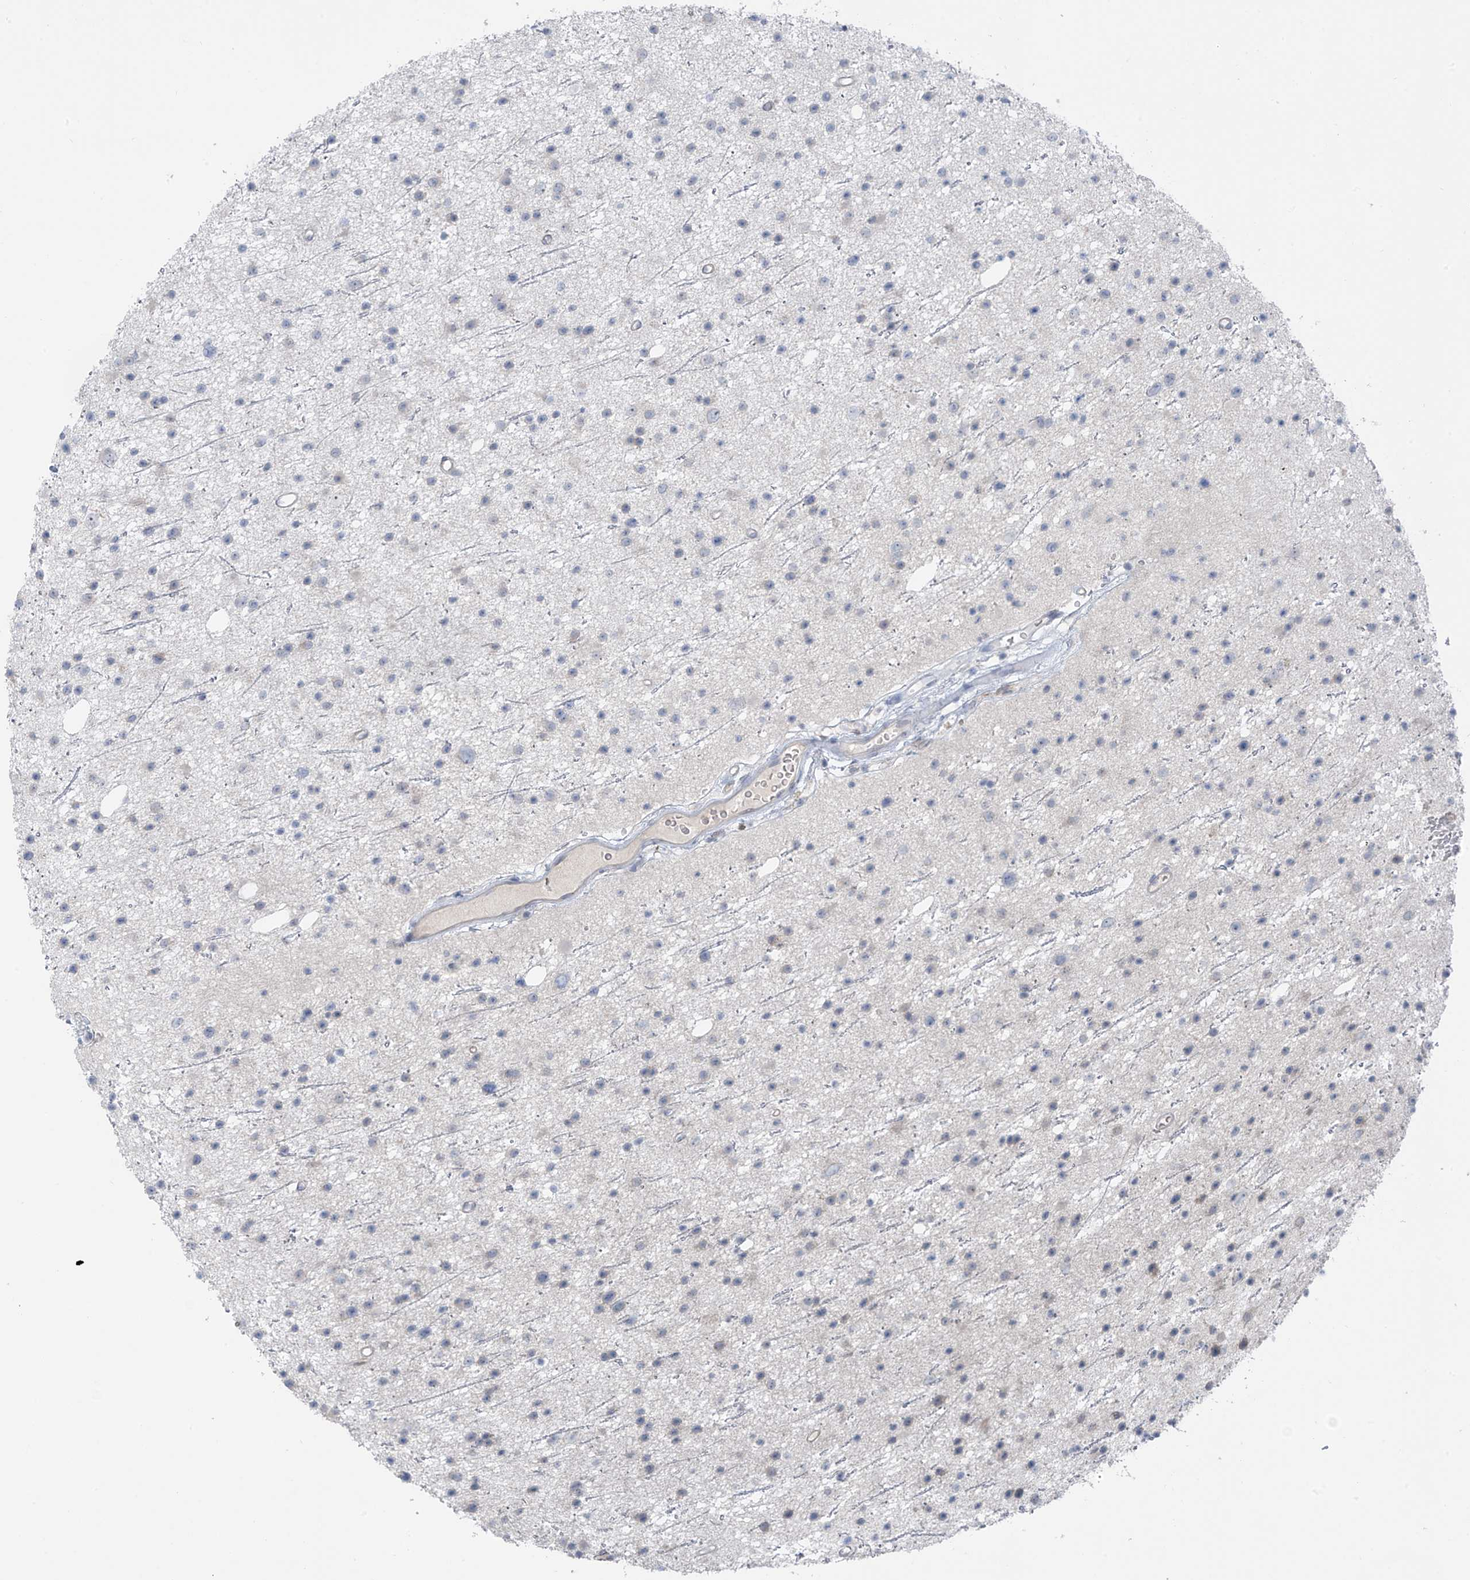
{"staining": {"intensity": "negative", "quantity": "none", "location": "none"}, "tissue": "glioma", "cell_type": "Tumor cells", "image_type": "cancer", "snomed": [{"axis": "morphology", "description": "Glioma, malignant, Low grade"}, {"axis": "topography", "description": "Cerebral cortex"}], "caption": "The photomicrograph shows no staining of tumor cells in glioma.", "gene": "ZNF793", "patient": {"sex": "female", "age": 39}}